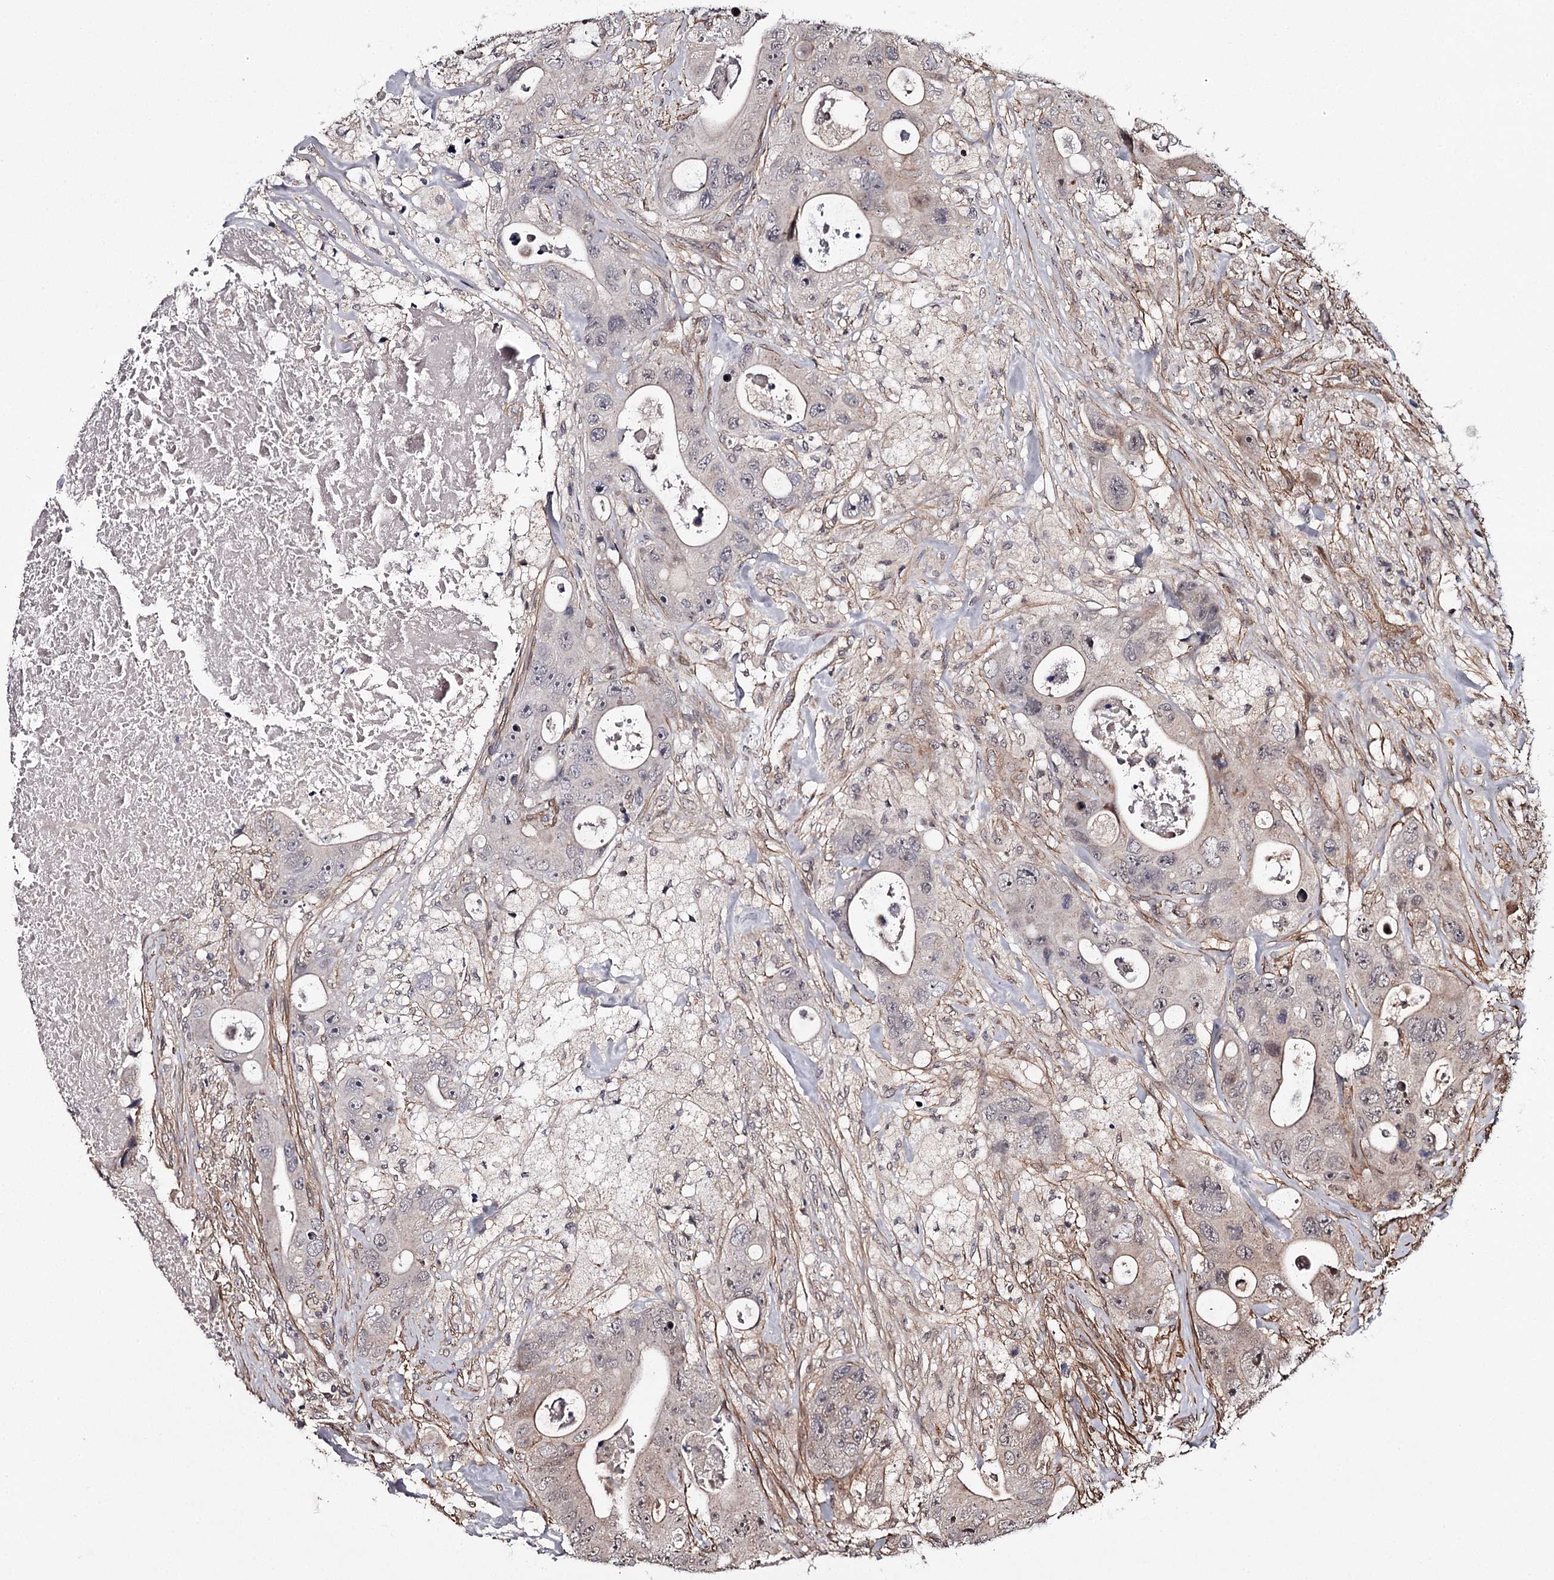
{"staining": {"intensity": "moderate", "quantity": "<25%", "location": "cytoplasmic/membranous"}, "tissue": "colorectal cancer", "cell_type": "Tumor cells", "image_type": "cancer", "snomed": [{"axis": "morphology", "description": "Adenocarcinoma, NOS"}, {"axis": "topography", "description": "Colon"}], "caption": "Human colorectal cancer stained with a protein marker exhibits moderate staining in tumor cells.", "gene": "TTC33", "patient": {"sex": "female", "age": 46}}